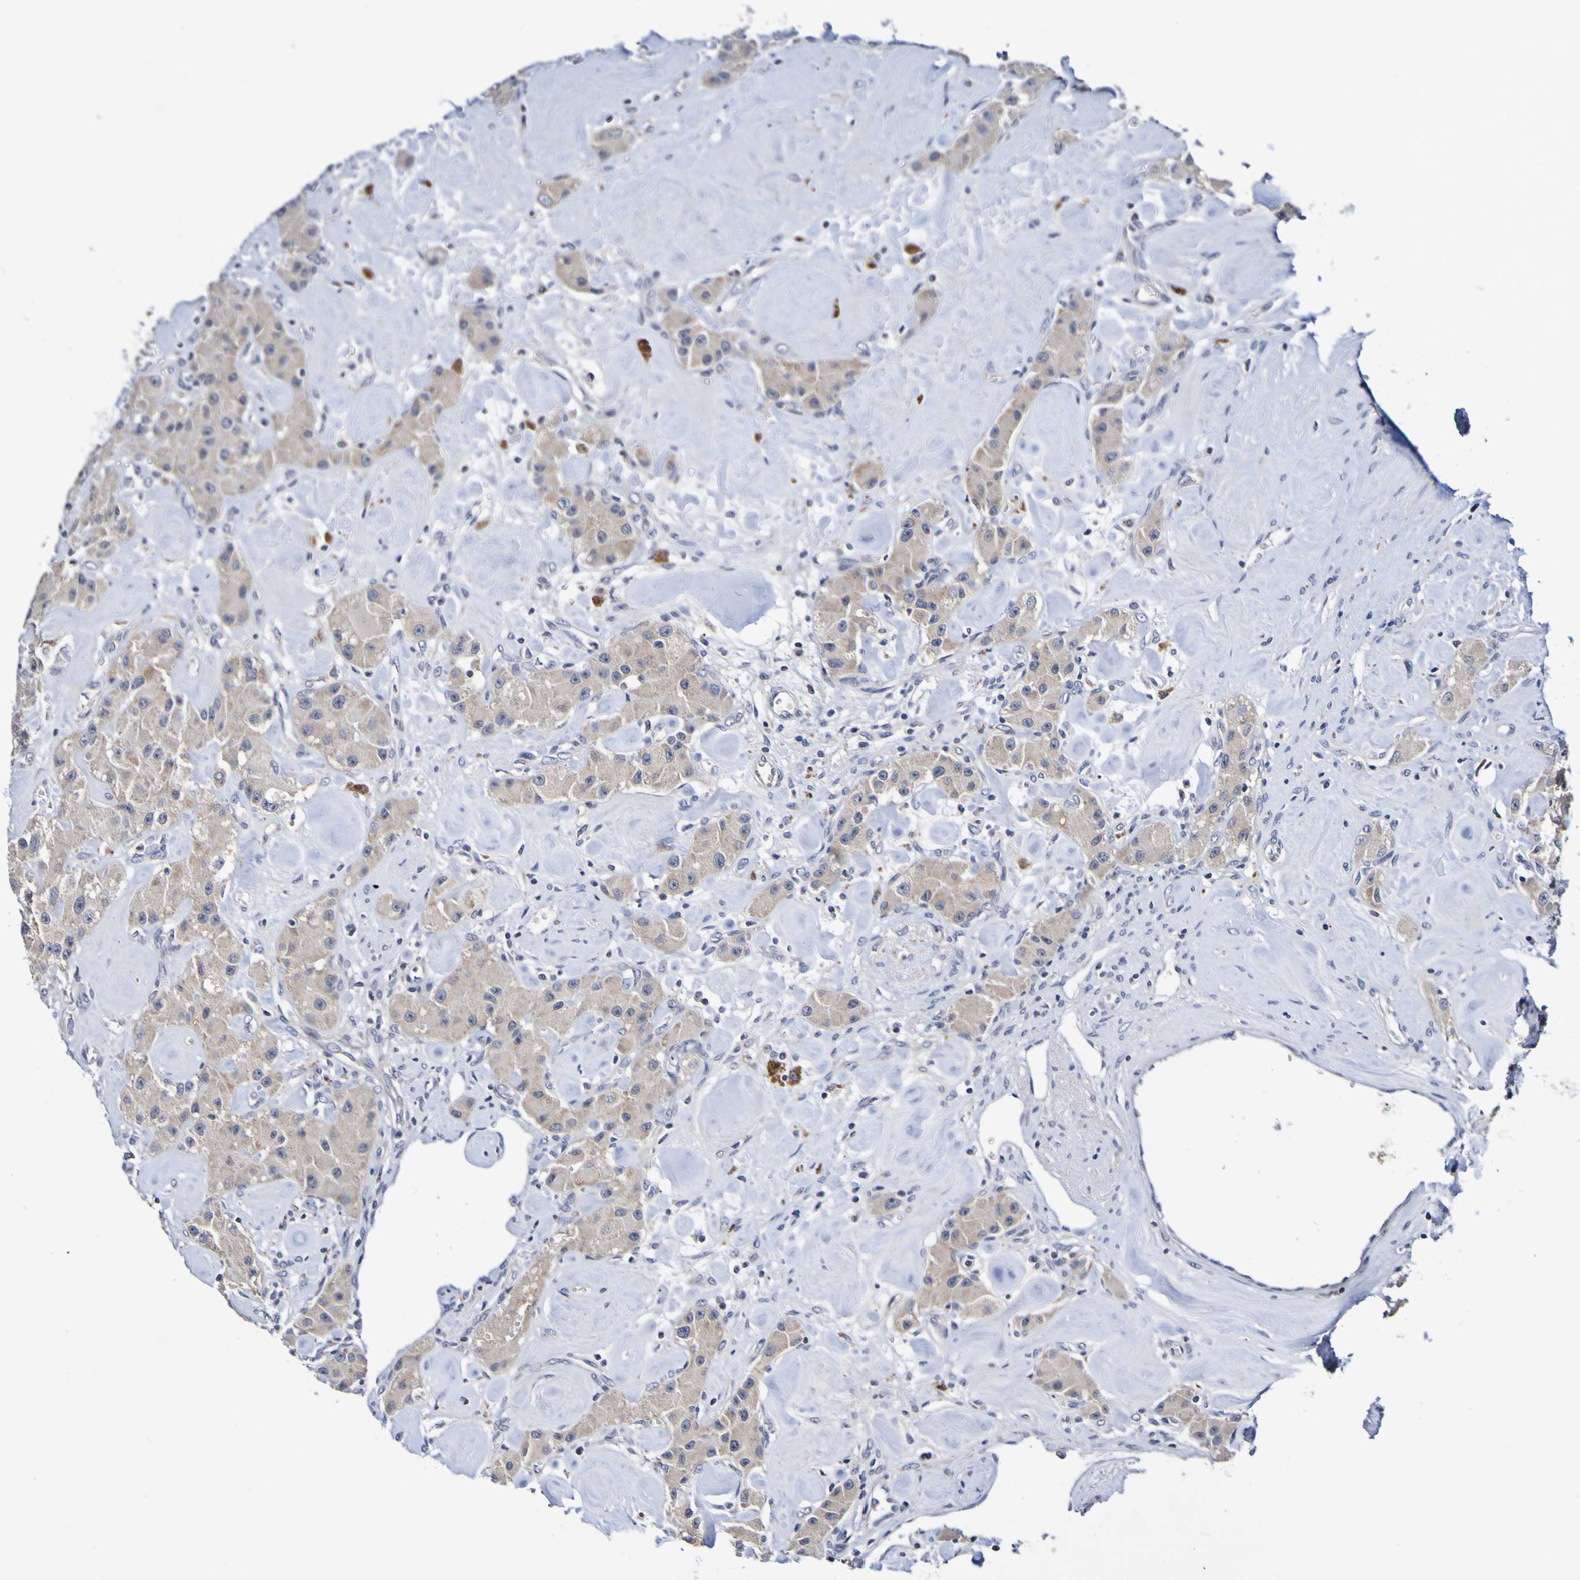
{"staining": {"intensity": "weak", "quantity": ">75%", "location": "cytoplasmic/membranous"}, "tissue": "carcinoid", "cell_type": "Tumor cells", "image_type": "cancer", "snomed": [{"axis": "morphology", "description": "Carcinoid, malignant, NOS"}, {"axis": "topography", "description": "Pancreas"}], "caption": "The immunohistochemical stain labels weak cytoplasmic/membranous staining in tumor cells of carcinoid tissue. Using DAB (brown) and hematoxylin (blue) stains, captured at high magnification using brightfield microscopy.", "gene": "PTP4A2", "patient": {"sex": "male", "age": 41}}